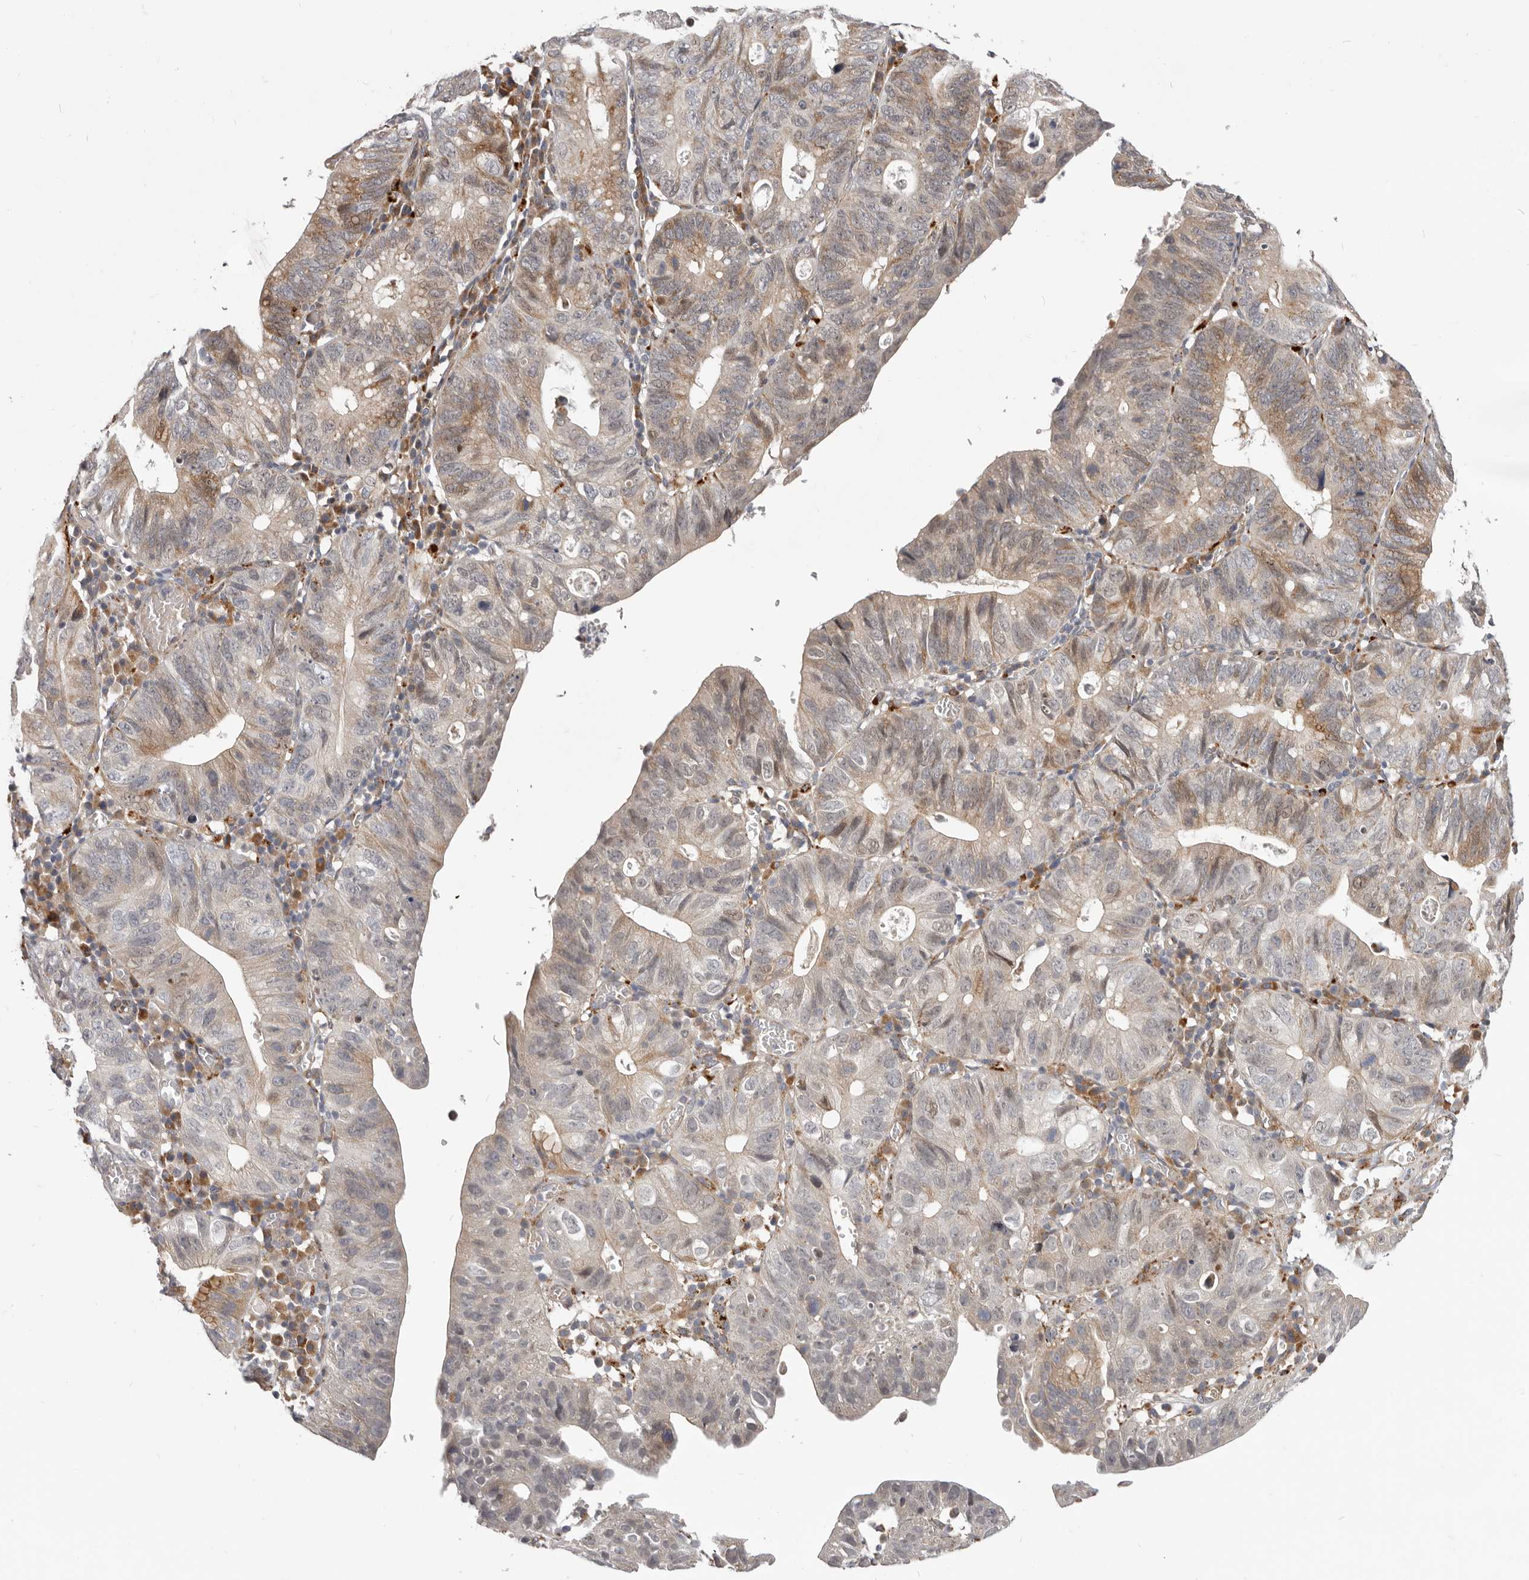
{"staining": {"intensity": "weak", "quantity": "25%-75%", "location": "cytoplasmic/membranous"}, "tissue": "stomach cancer", "cell_type": "Tumor cells", "image_type": "cancer", "snomed": [{"axis": "morphology", "description": "Adenocarcinoma, NOS"}, {"axis": "topography", "description": "Stomach"}], "caption": "Tumor cells reveal weak cytoplasmic/membranous expression in about 25%-75% of cells in stomach adenocarcinoma.", "gene": "TOR3A", "patient": {"sex": "male", "age": 59}}